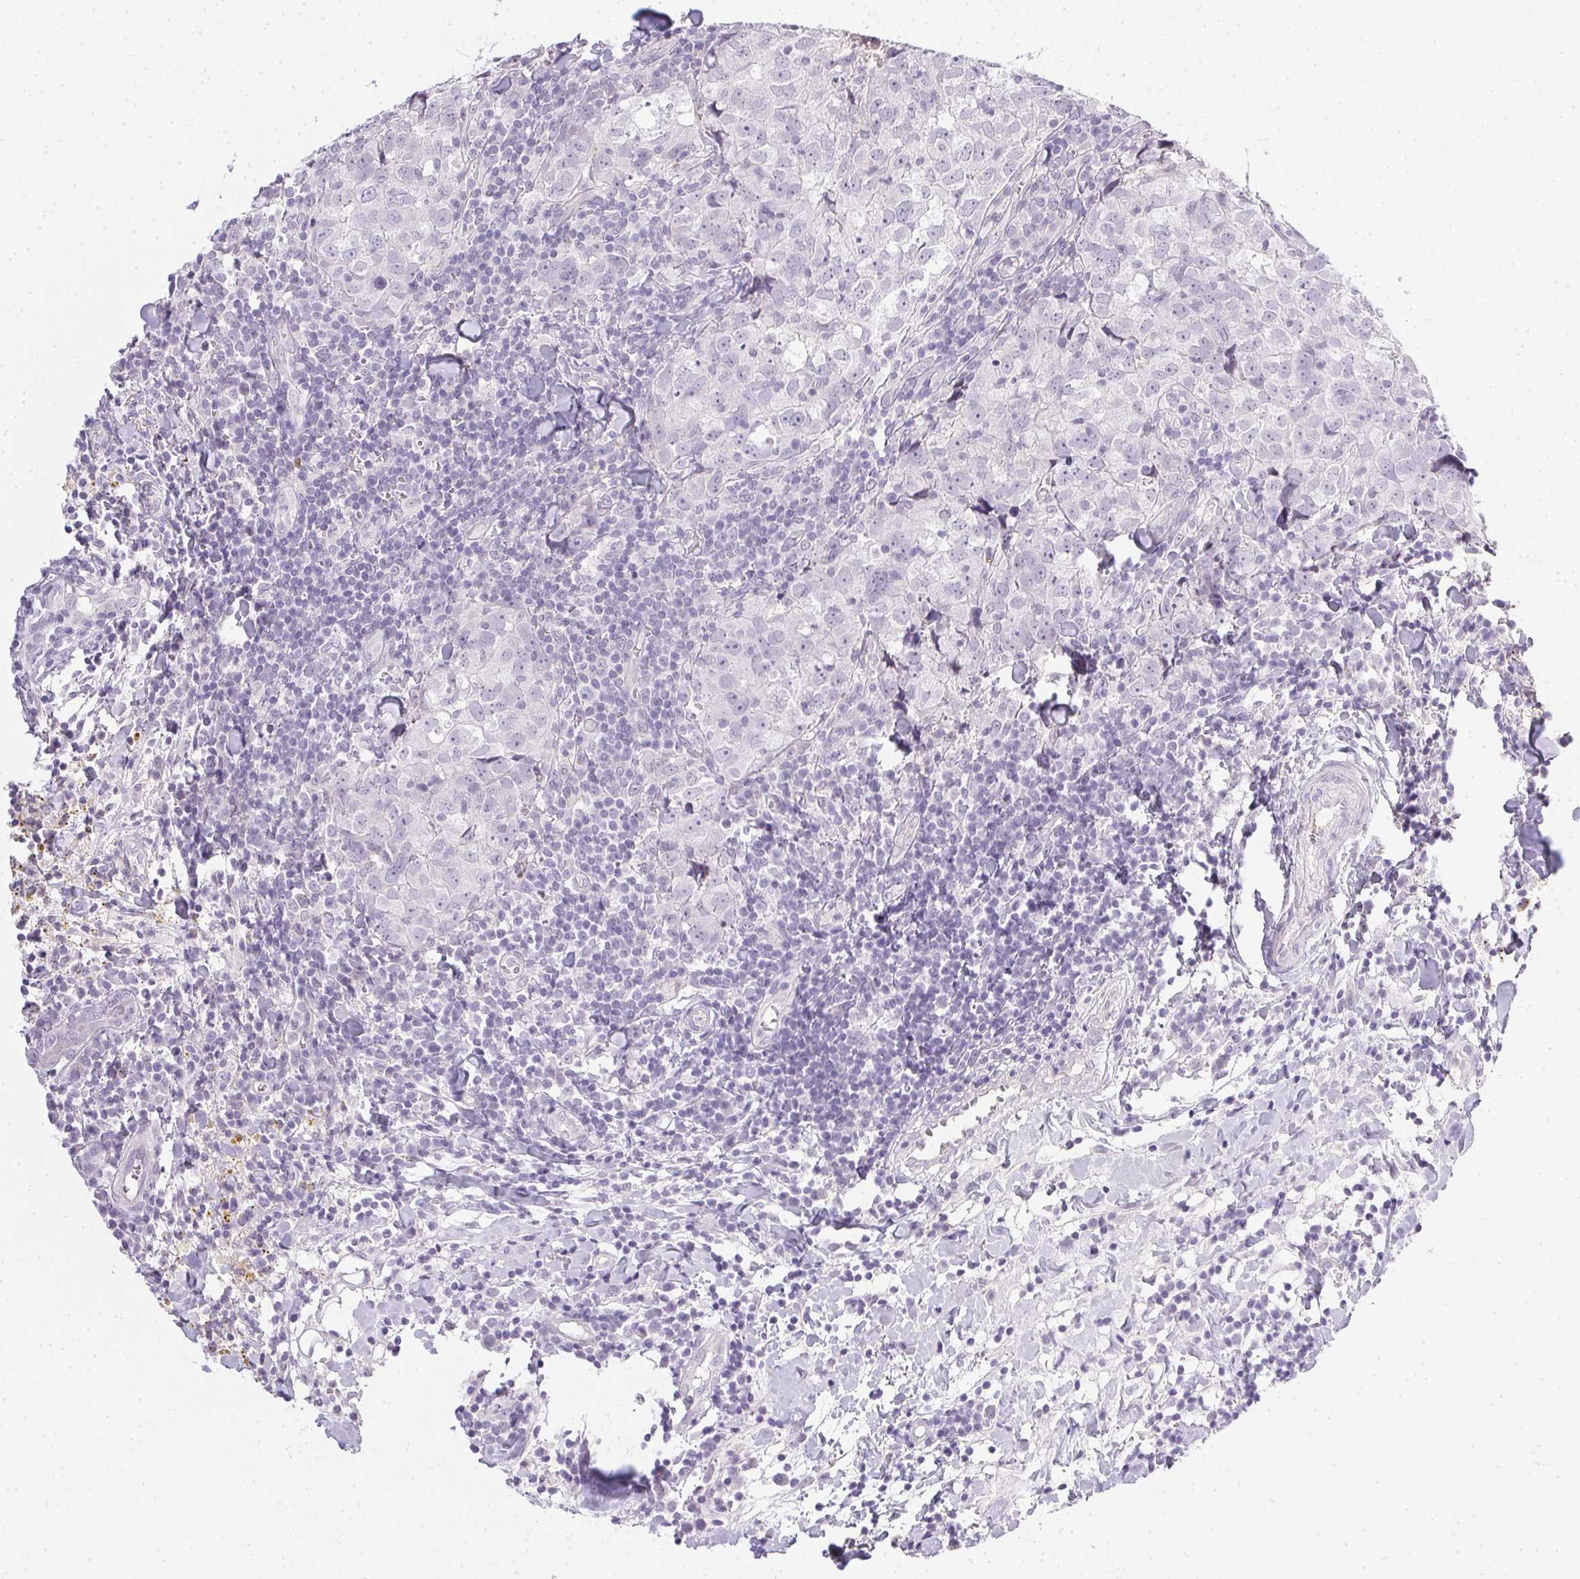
{"staining": {"intensity": "negative", "quantity": "none", "location": "none"}, "tissue": "breast cancer", "cell_type": "Tumor cells", "image_type": "cancer", "snomed": [{"axis": "morphology", "description": "Duct carcinoma"}, {"axis": "topography", "description": "Breast"}], "caption": "This is an IHC image of human intraductal carcinoma (breast). There is no staining in tumor cells.", "gene": "PRL", "patient": {"sex": "female", "age": 30}}